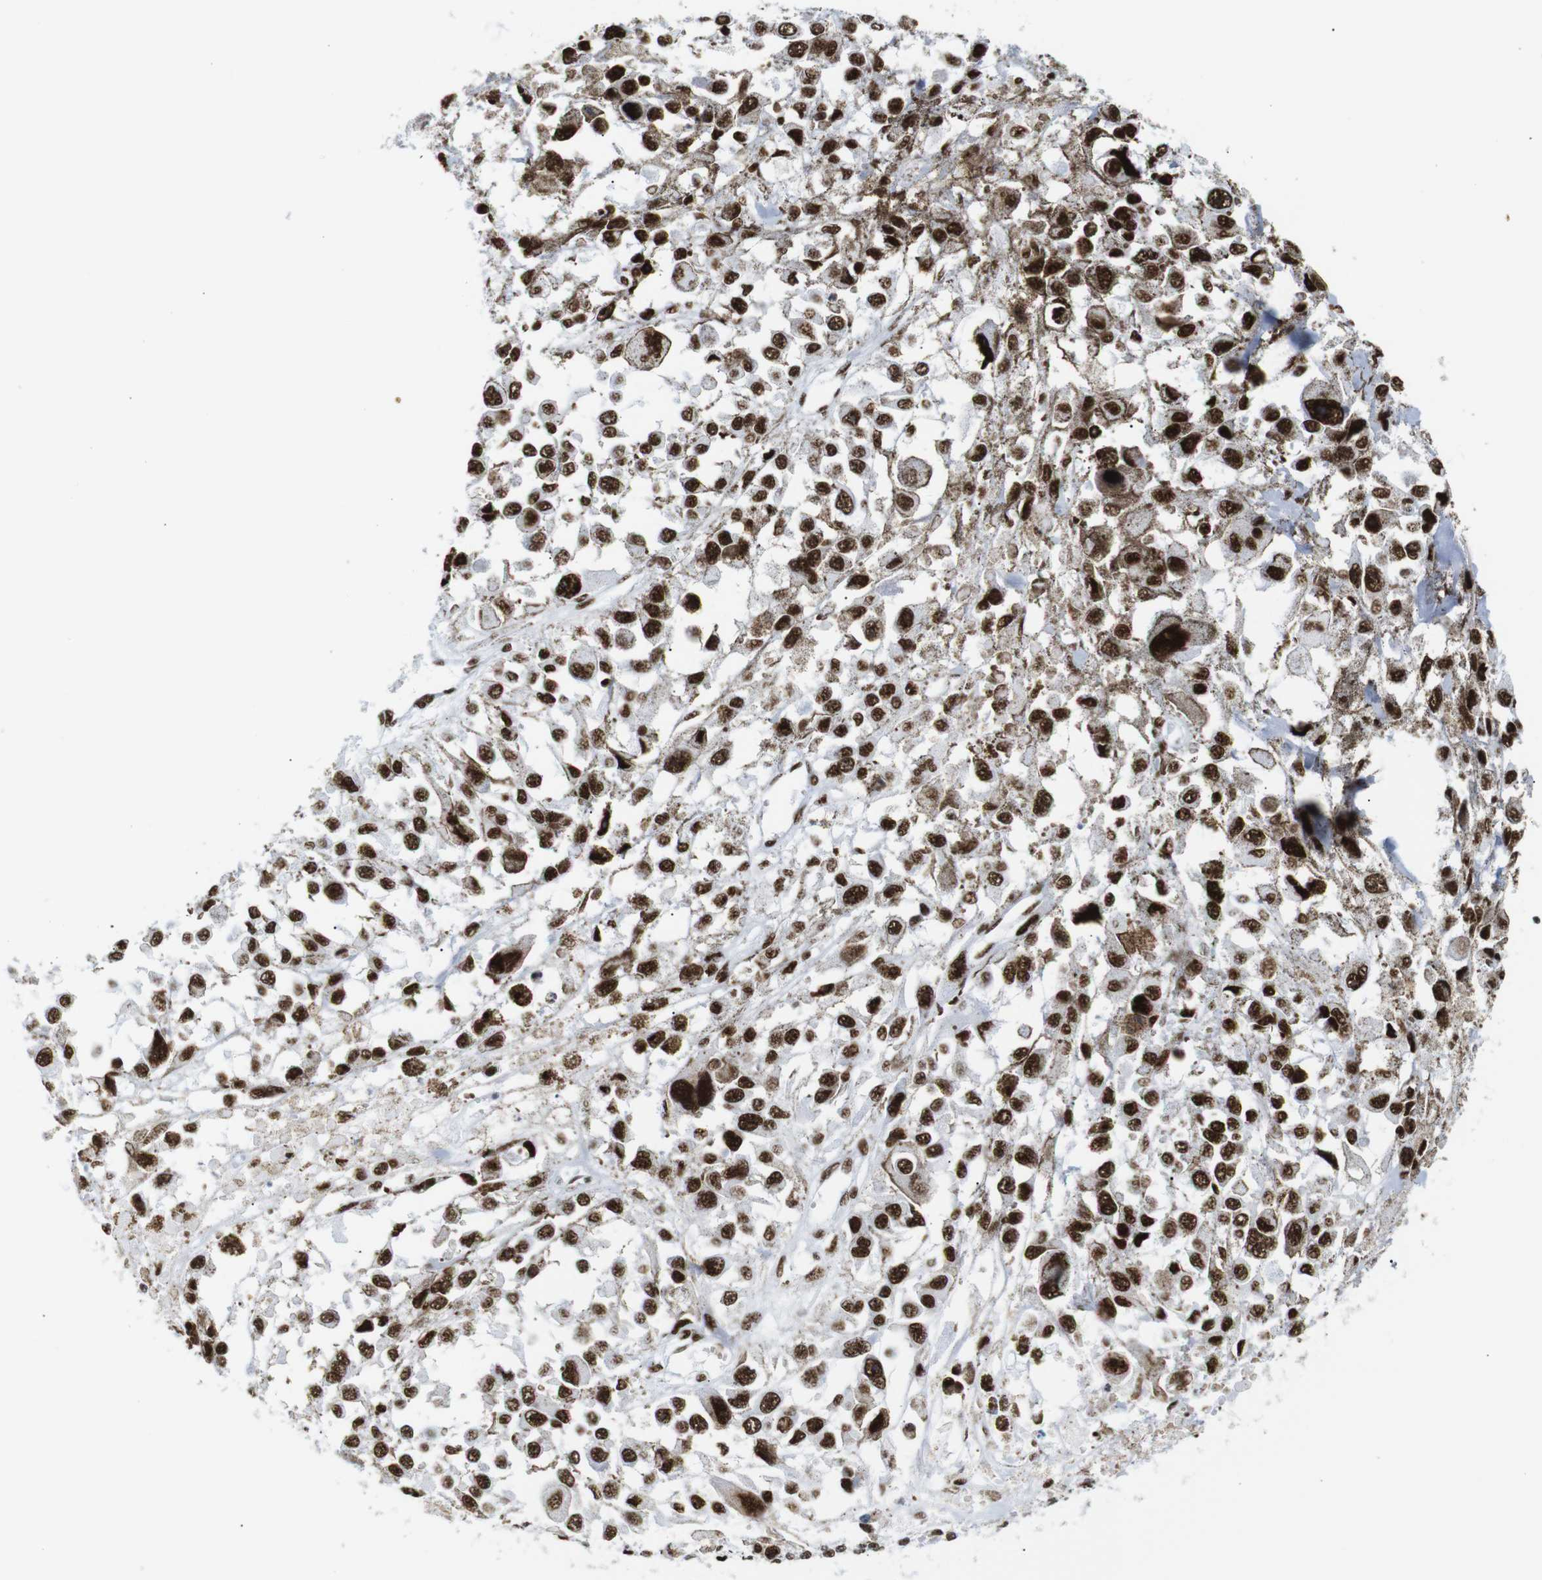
{"staining": {"intensity": "strong", "quantity": ">75%", "location": "nuclear"}, "tissue": "melanoma", "cell_type": "Tumor cells", "image_type": "cancer", "snomed": [{"axis": "morphology", "description": "Malignant melanoma, Metastatic site"}, {"axis": "topography", "description": "Lymph node"}], "caption": "Immunohistochemistry of malignant melanoma (metastatic site) exhibits high levels of strong nuclear expression in approximately >75% of tumor cells.", "gene": "TRA2B", "patient": {"sex": "male", "age": 59}}